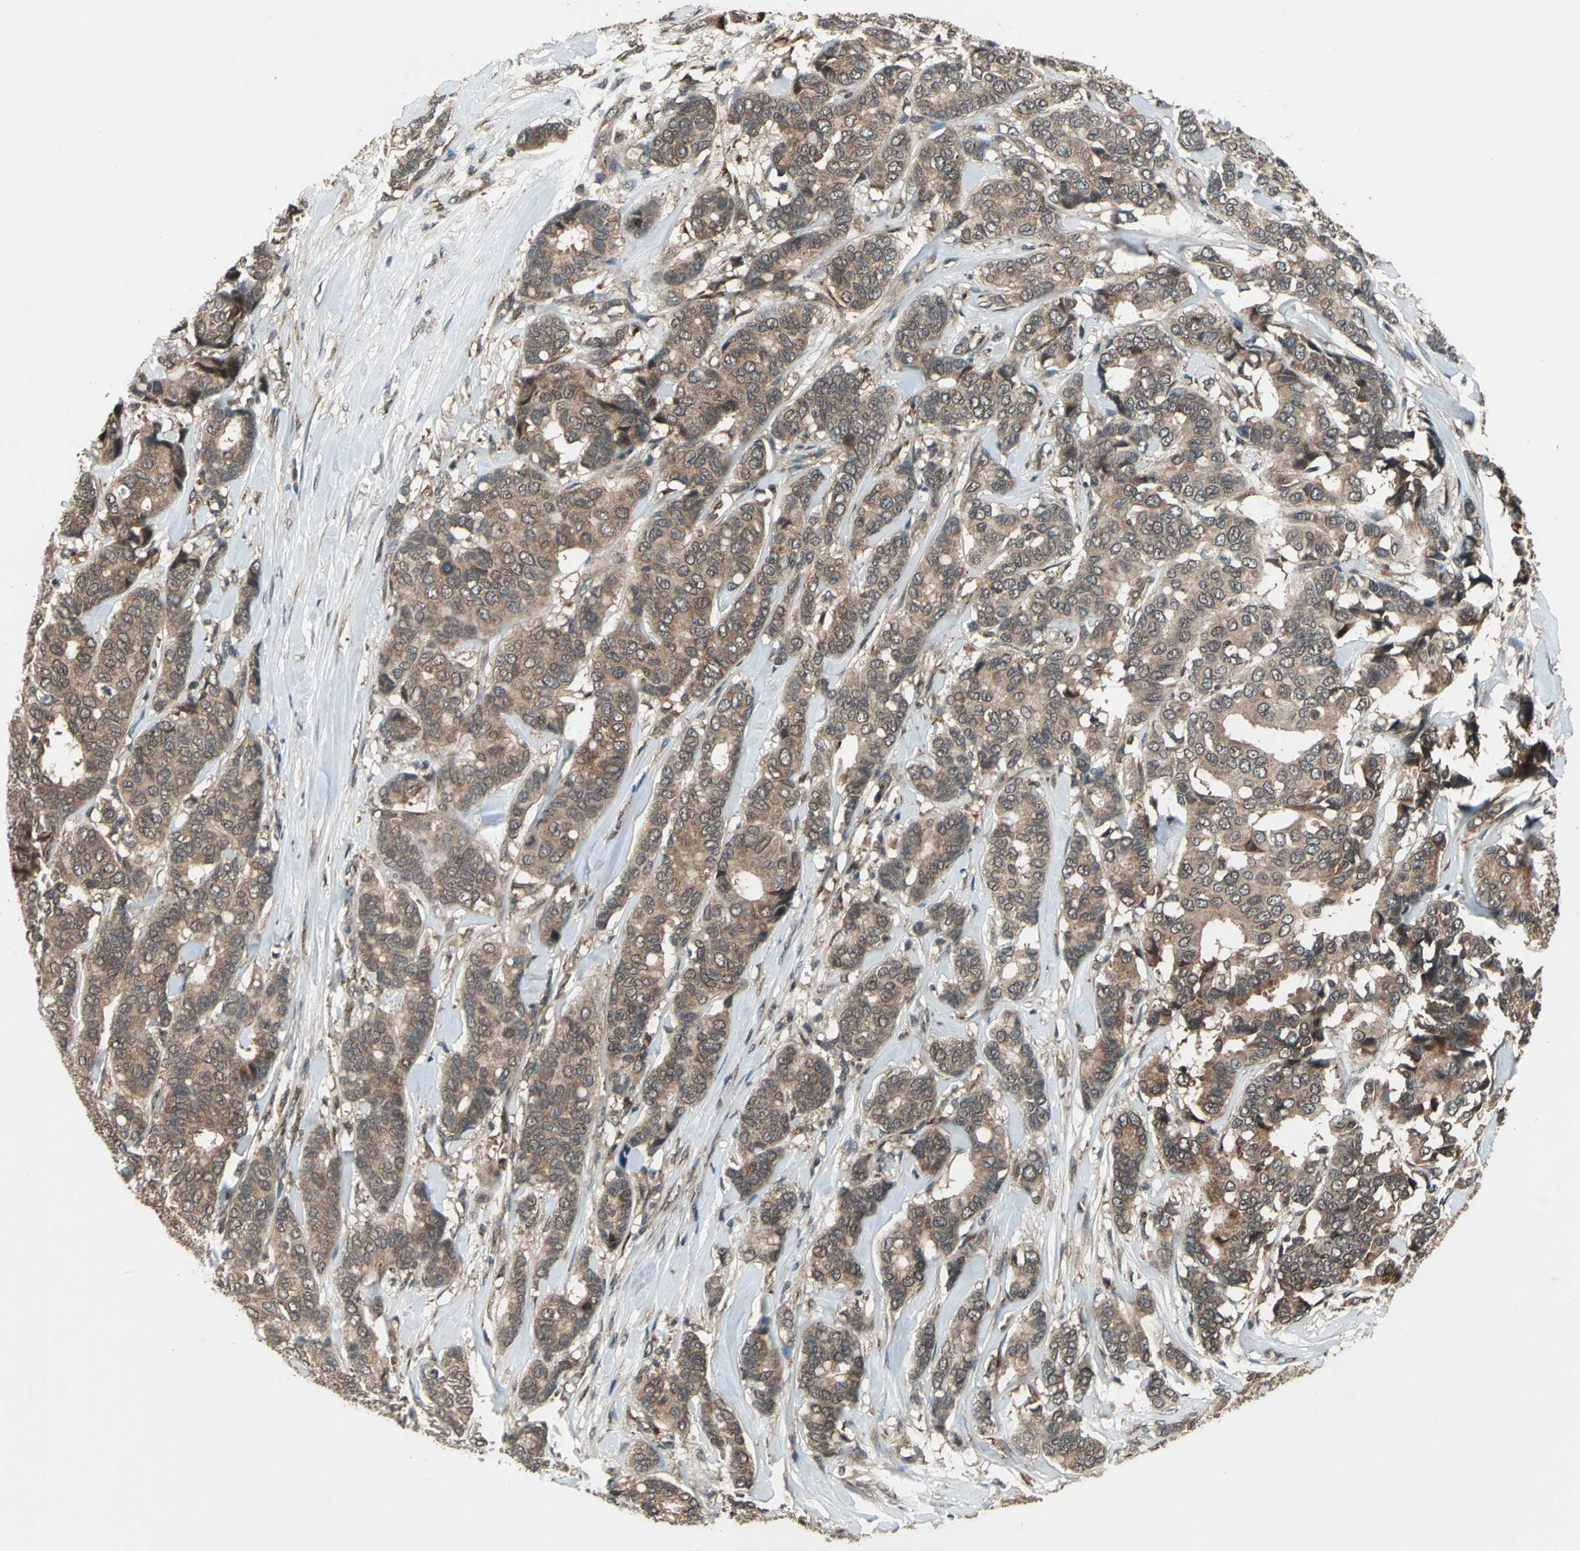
{"staining": {"intensity": "moderate", "quantity": ">75%", "location": "cytoplasmic/membranous"}, "tissue": "breast cancer", "cell_type": "Tumor cells", "image_type": "cancer", "snomed": [{"axis": "morphology", "description": "Duct carcinoma"}, {"axis": "topography", "description": "Breast"}], "caption": "This is an image of IHC staining of breast cancer (invasive ductal carcinoma), which shows moderate expression in the cytoplasmic/membranous of tumor cells.", "gene": "NFKBIE", "patient": {"sex": "female", "age": 87}}